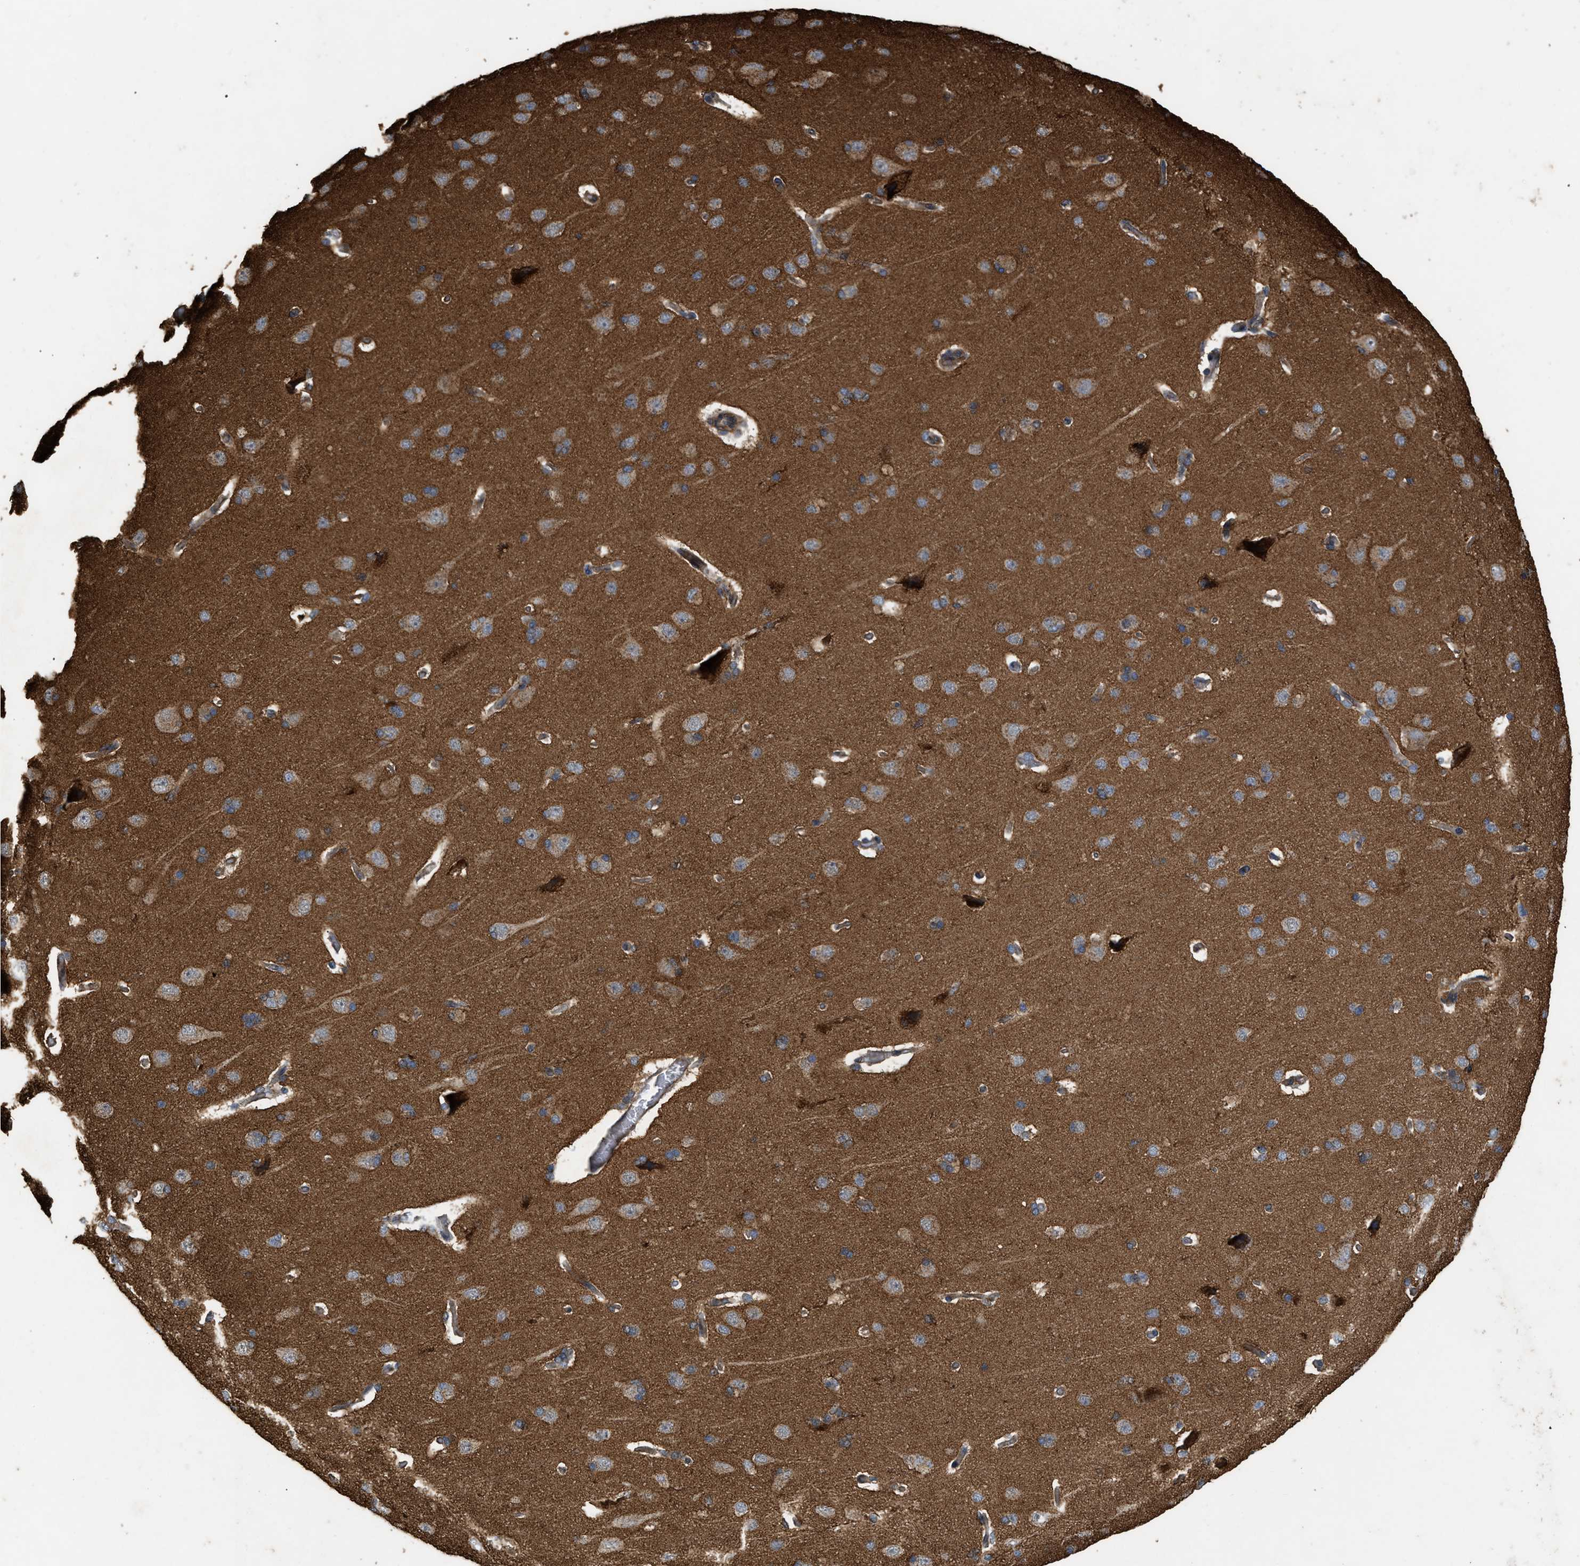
{"staining": {"intensity": "weak", "quantity": ">75%", "location": "cytoplasmic/membranous"}, "tissue": "cerebral cortex", "cell_type": "Endothelial cells", "image_type": "normal", "snomed": [{"axis": "morphology", "description": "Normal tissue, NOS"}, {"axis": "topography", "description": "Cerebral cortex"}], "caption": "Protein expression analysis of benign cerebral cortex demonstrates weak cytoplasmic/membranous expression in about >75% of endothelial cells.", "gene": "GNB4", "patient": {"sex": "male", "age": 62}}